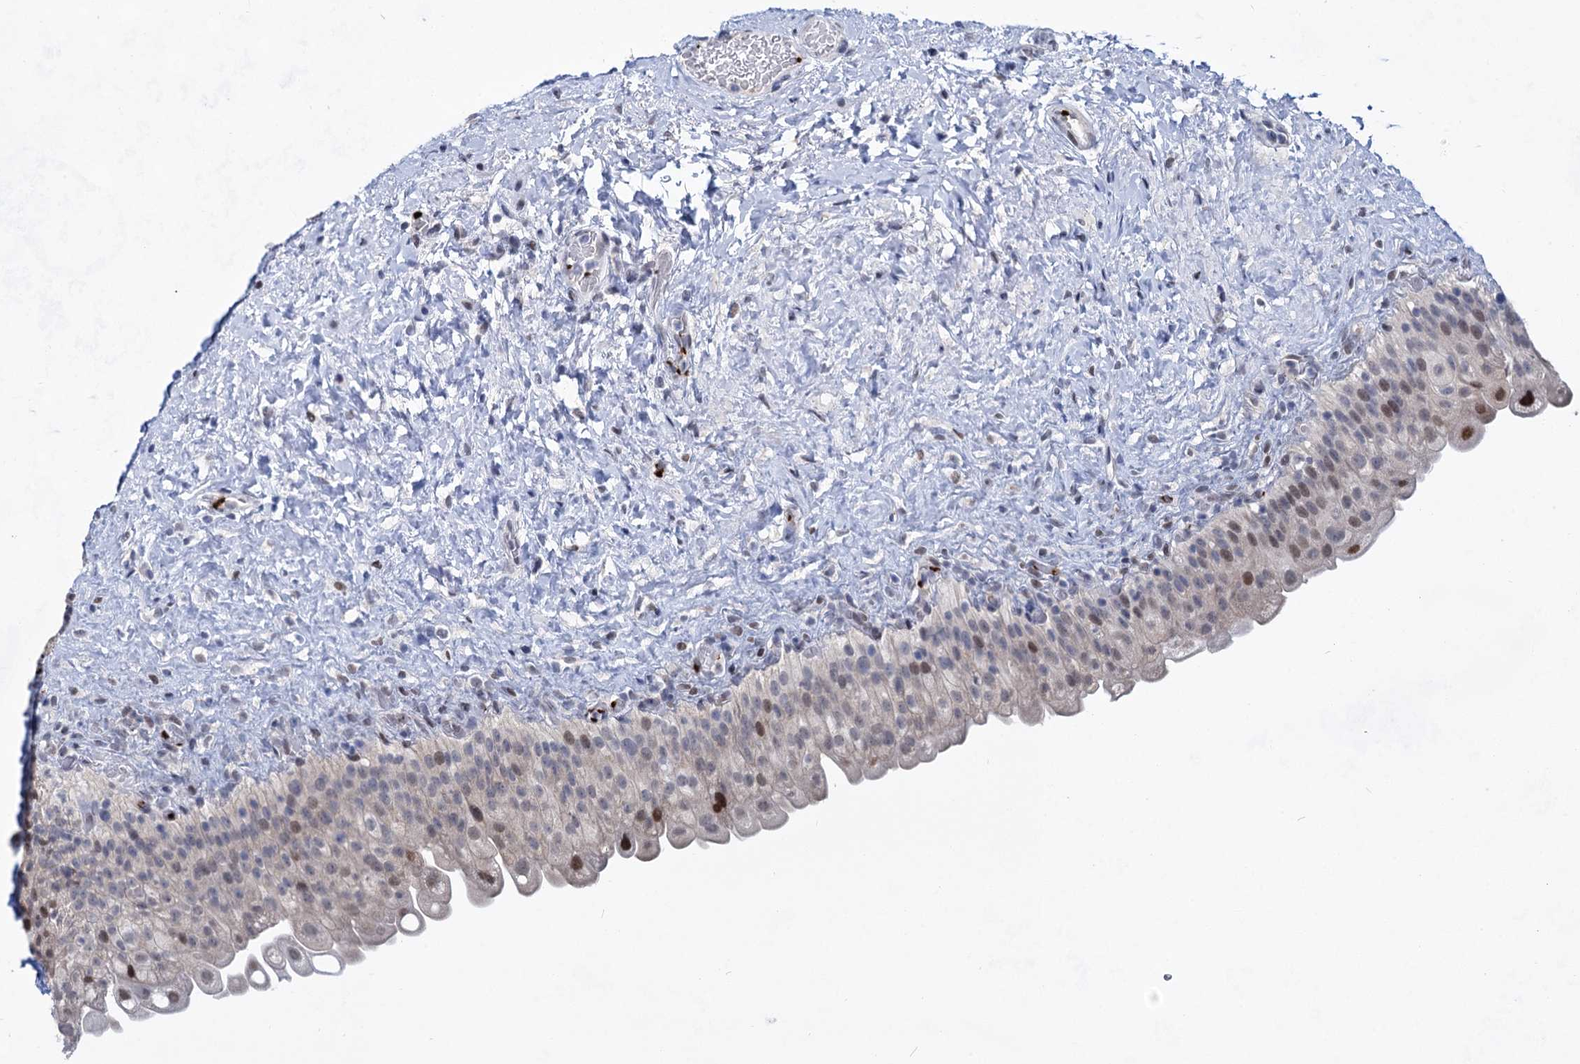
{"staining": {"intensity": "moderate", "quantity": "<25%", "location": "nuclear"}, "tissue": "urinary bladder", "cell_type": "Urothelial cells", "image_type": "normal", "snomed": [{"axis": "morphology", "description": "Normal tissue, NOS"}, {"axis": "topography", "description": "Urinary bladder"}], "caption": "An immunohistochemistry photomicrograph of benign tissue is shown. Protein staining in brown highlights moderate nuclear positivity in urinary bladder within urothelial cells. (IHC, brightfield microscopy, high magnification).", "gene": "MON2", "patient": {"sex": "female", "age": 27}}